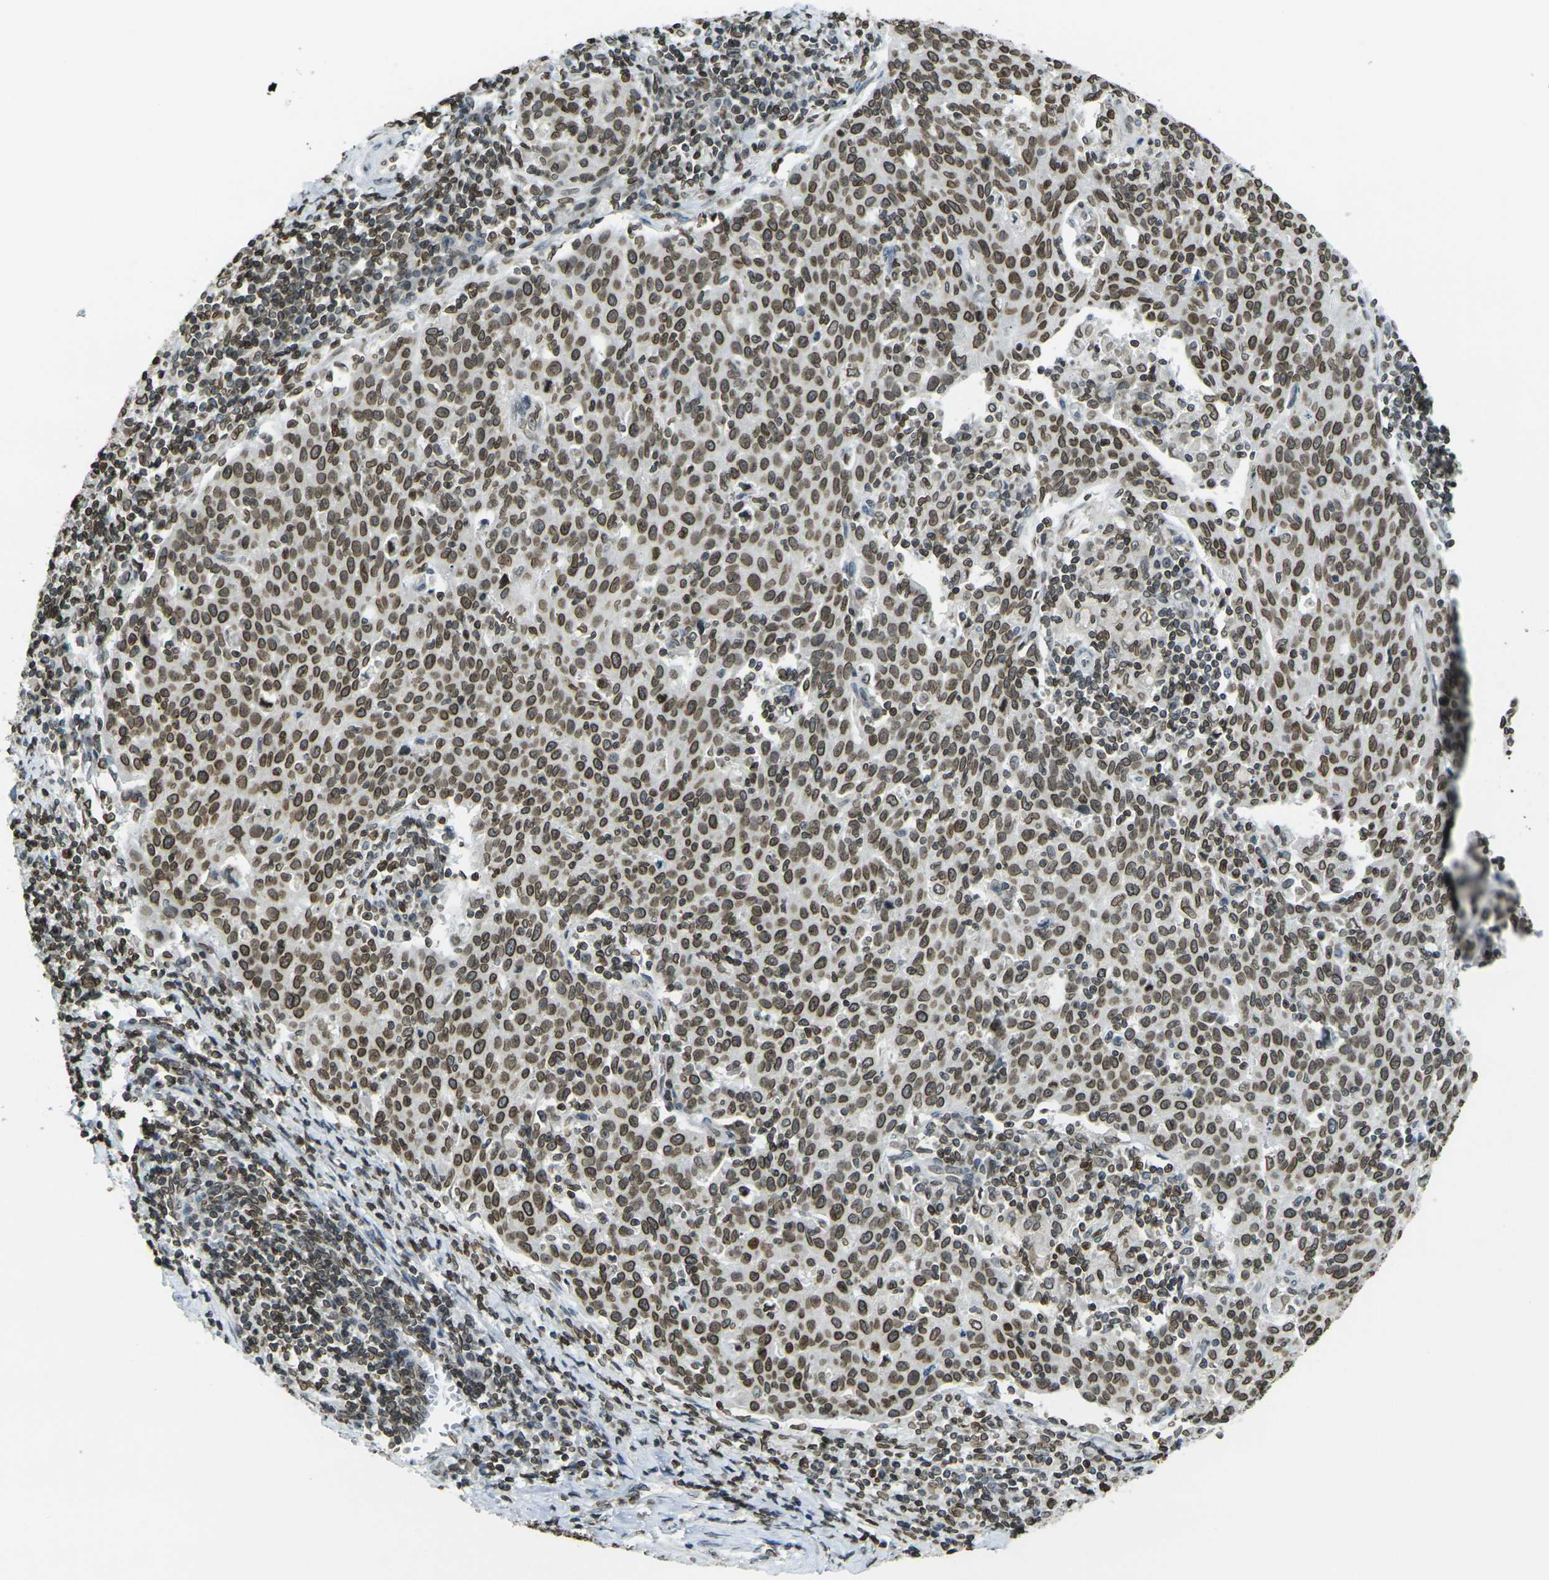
{"staining": {"intensity": "strong", "quantity": ">75%", "location": "cytoplasmic/membranous,nuclear"}, "tissue": "cervical cancer", "cell_type": "Tumor cells", "image_type": "cancer", "snomed": [{"axis": "morphology", "description": "Squamous cell carcinoma, NOS"}, {"axis": "topography", "description": "Cervix"}], "caption": "Protein analysis of cervical squamous cell carcinoma tissue exhibits strong cytoplasmic/membranous and nuclear expression in approximately >75% of tumor cells. (IHC, brightfield microscopy, high magnification).", "gene": "BRDT", "patient": {"sex": "female", "age": 38}}